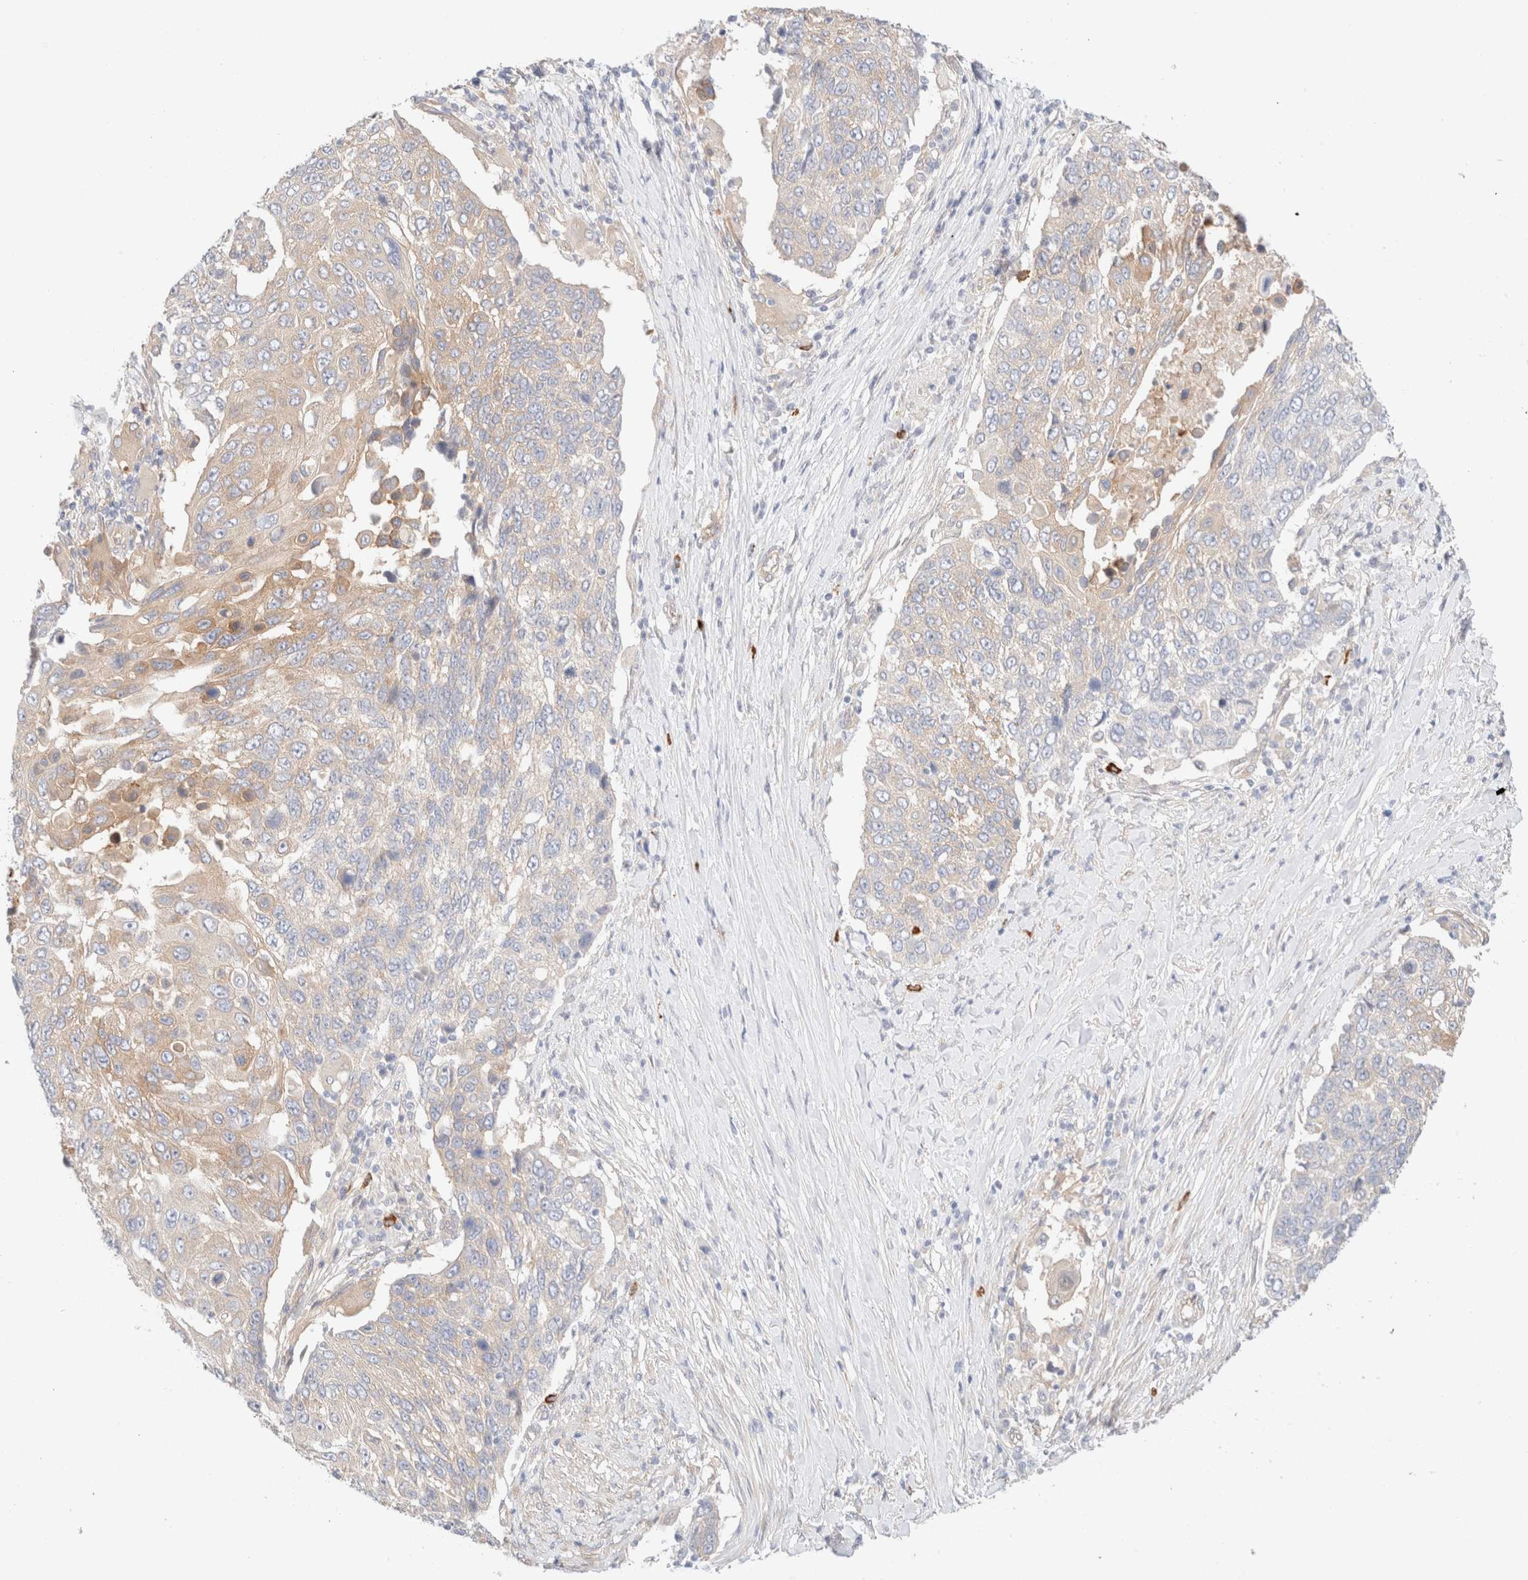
{"staining": {"intensity": "weak", "quantity": "<25%", "location": "cytoplasmic/membranous"}, "tissue": "lung cancer", "cell_type": "Tumor cells", "image_type": "cancer", "snomed": [{"axis": "morphology", "description": "Squamous cell carcinoma, NOS"}, {"axis": "topography", "description": "Lung"}], "caption": "This is an immunohistochemistry image of human lung cancer. There is no positivity in tumor cells.", "gene": "NIBAN2", "patient": {"sex": "male", "age": 66}}